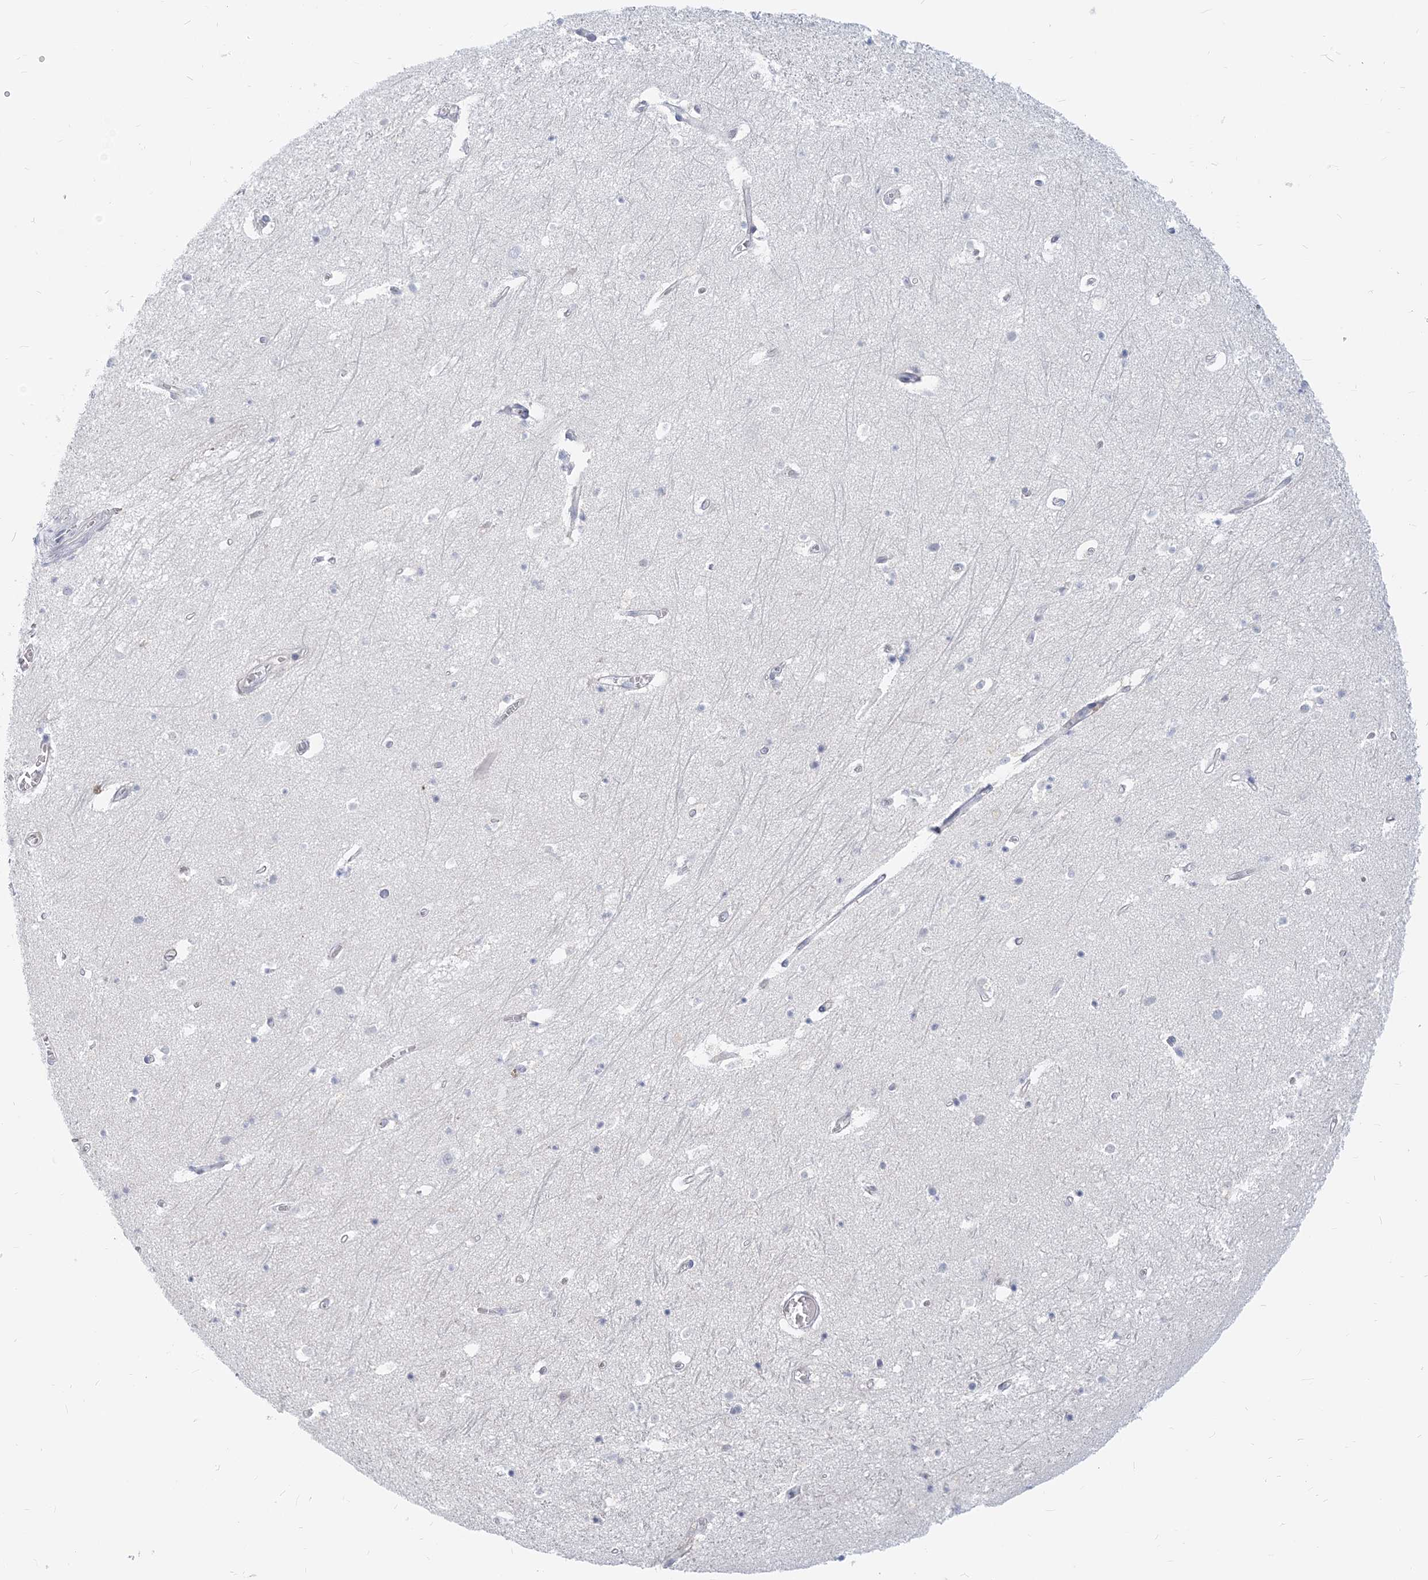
{"staining": {"intensity": "negative", "quantity": "none", "location": "none"}, "tissue": "hippocampus", "cell_type": "Glial cells", "image_type": "normal", "snomed": [{"axis": "morphology", "description": "Normal tissue, NOS"}, {"axis": "topography", "description": "Hippocampus"}], "caption": "High power microscopy micrograph of an immunohistochemistry (IHC) image of benign hippocampus, revealing no significant expression in glial cells. (DAB immunohistochemistry visualized using brightfield microscopy, high magnification).", "gene": "GMPPA", "patient": {"sex": "female", "age": 64}}